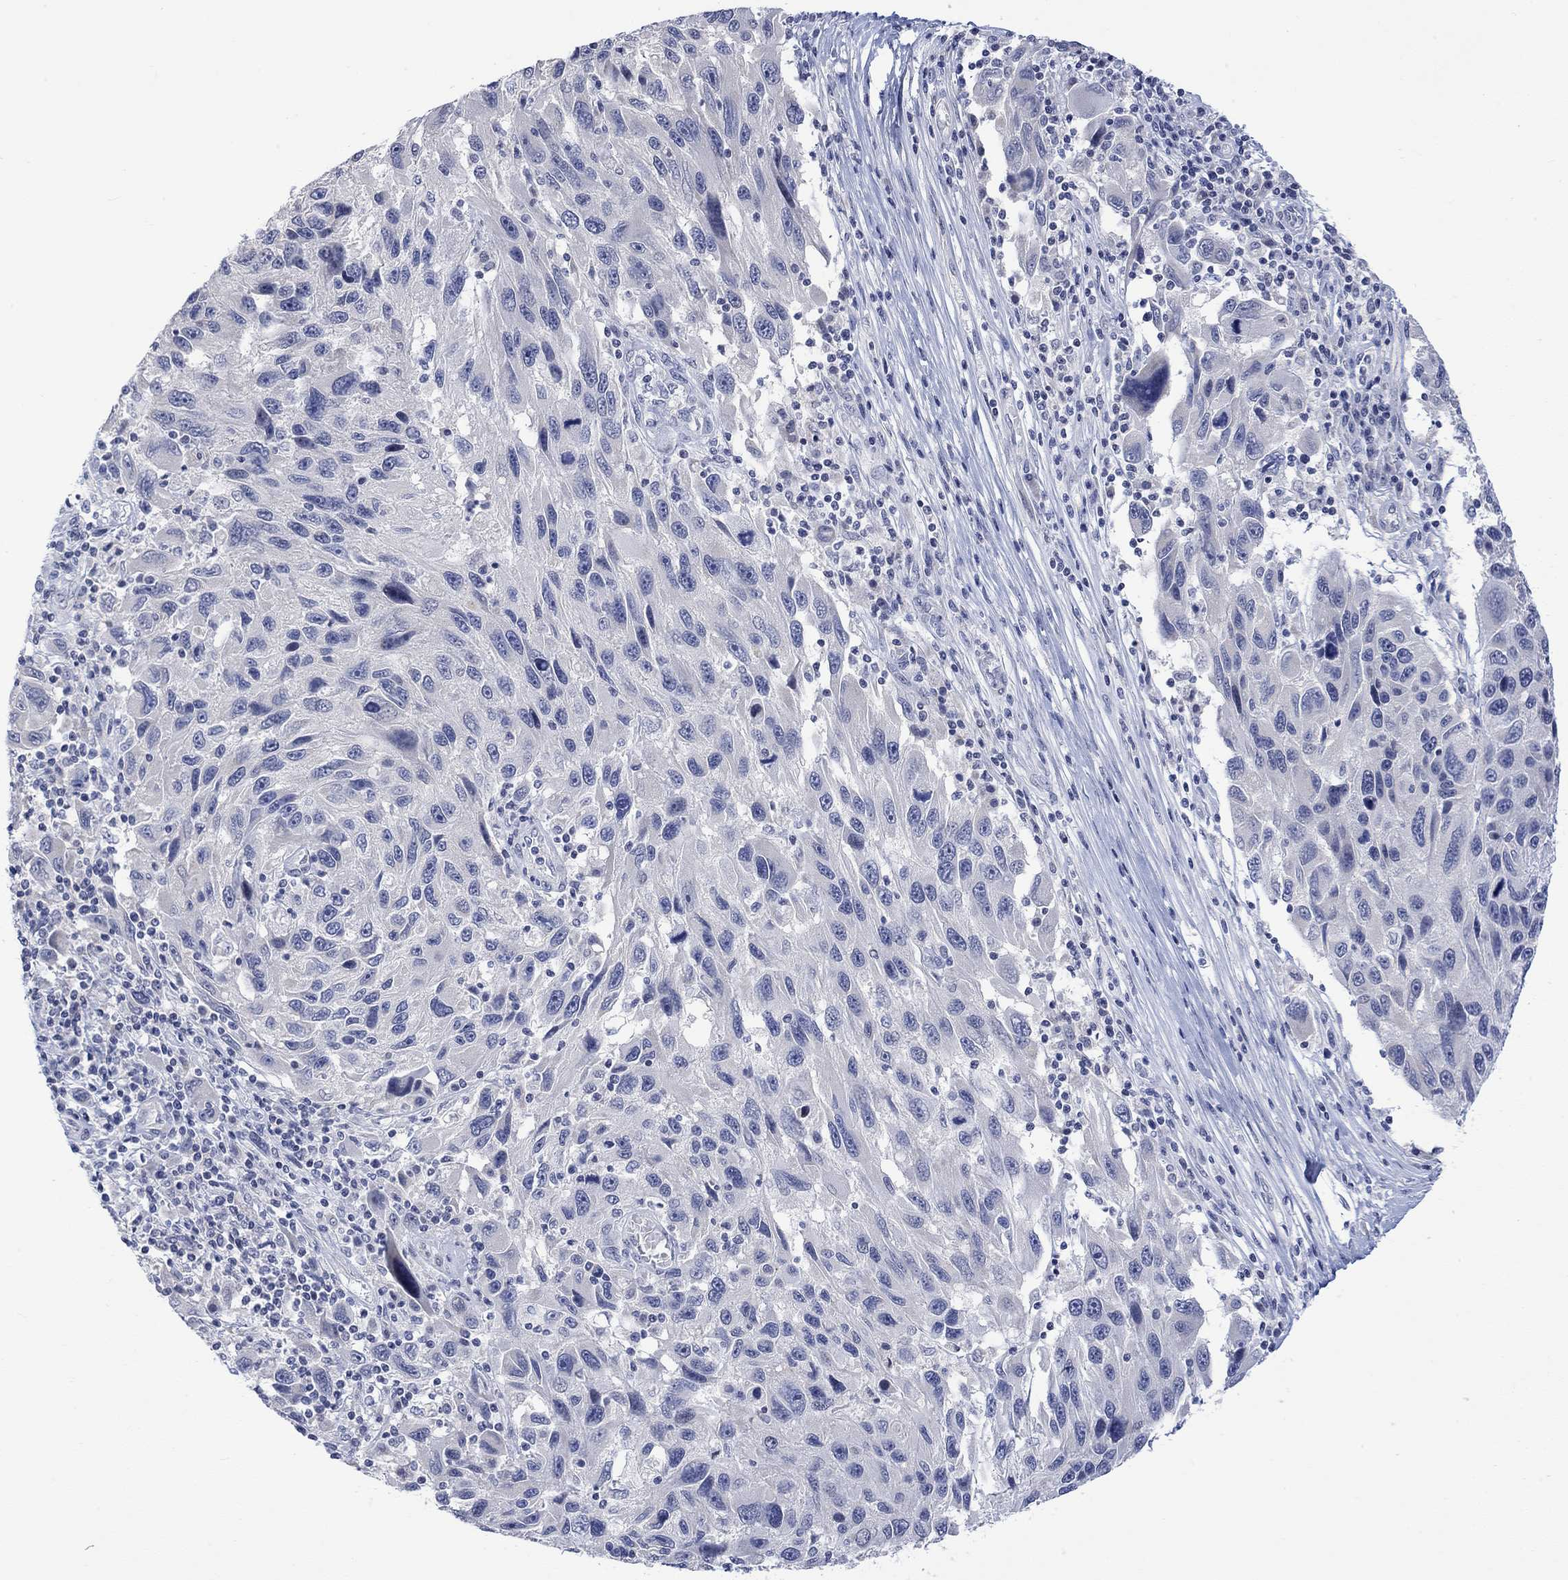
{"staining": {"intensity": "negative", "quantity": "none", "location": "none"}, "tissue": "melanoma", "cell_type": "Tumor cells", "image_type": "cancer", "snomed": [{"axis": "morphology", "description": "Malignant melanoma, NOS"}, {"axis": "topography", "description": "Skin"}], "caption": "Immunohistochemistry (IHC) of melanoma displays no positivity in tumor cells.", "gene": "DCX", "patient": {"sex": "male", "age": 53}}